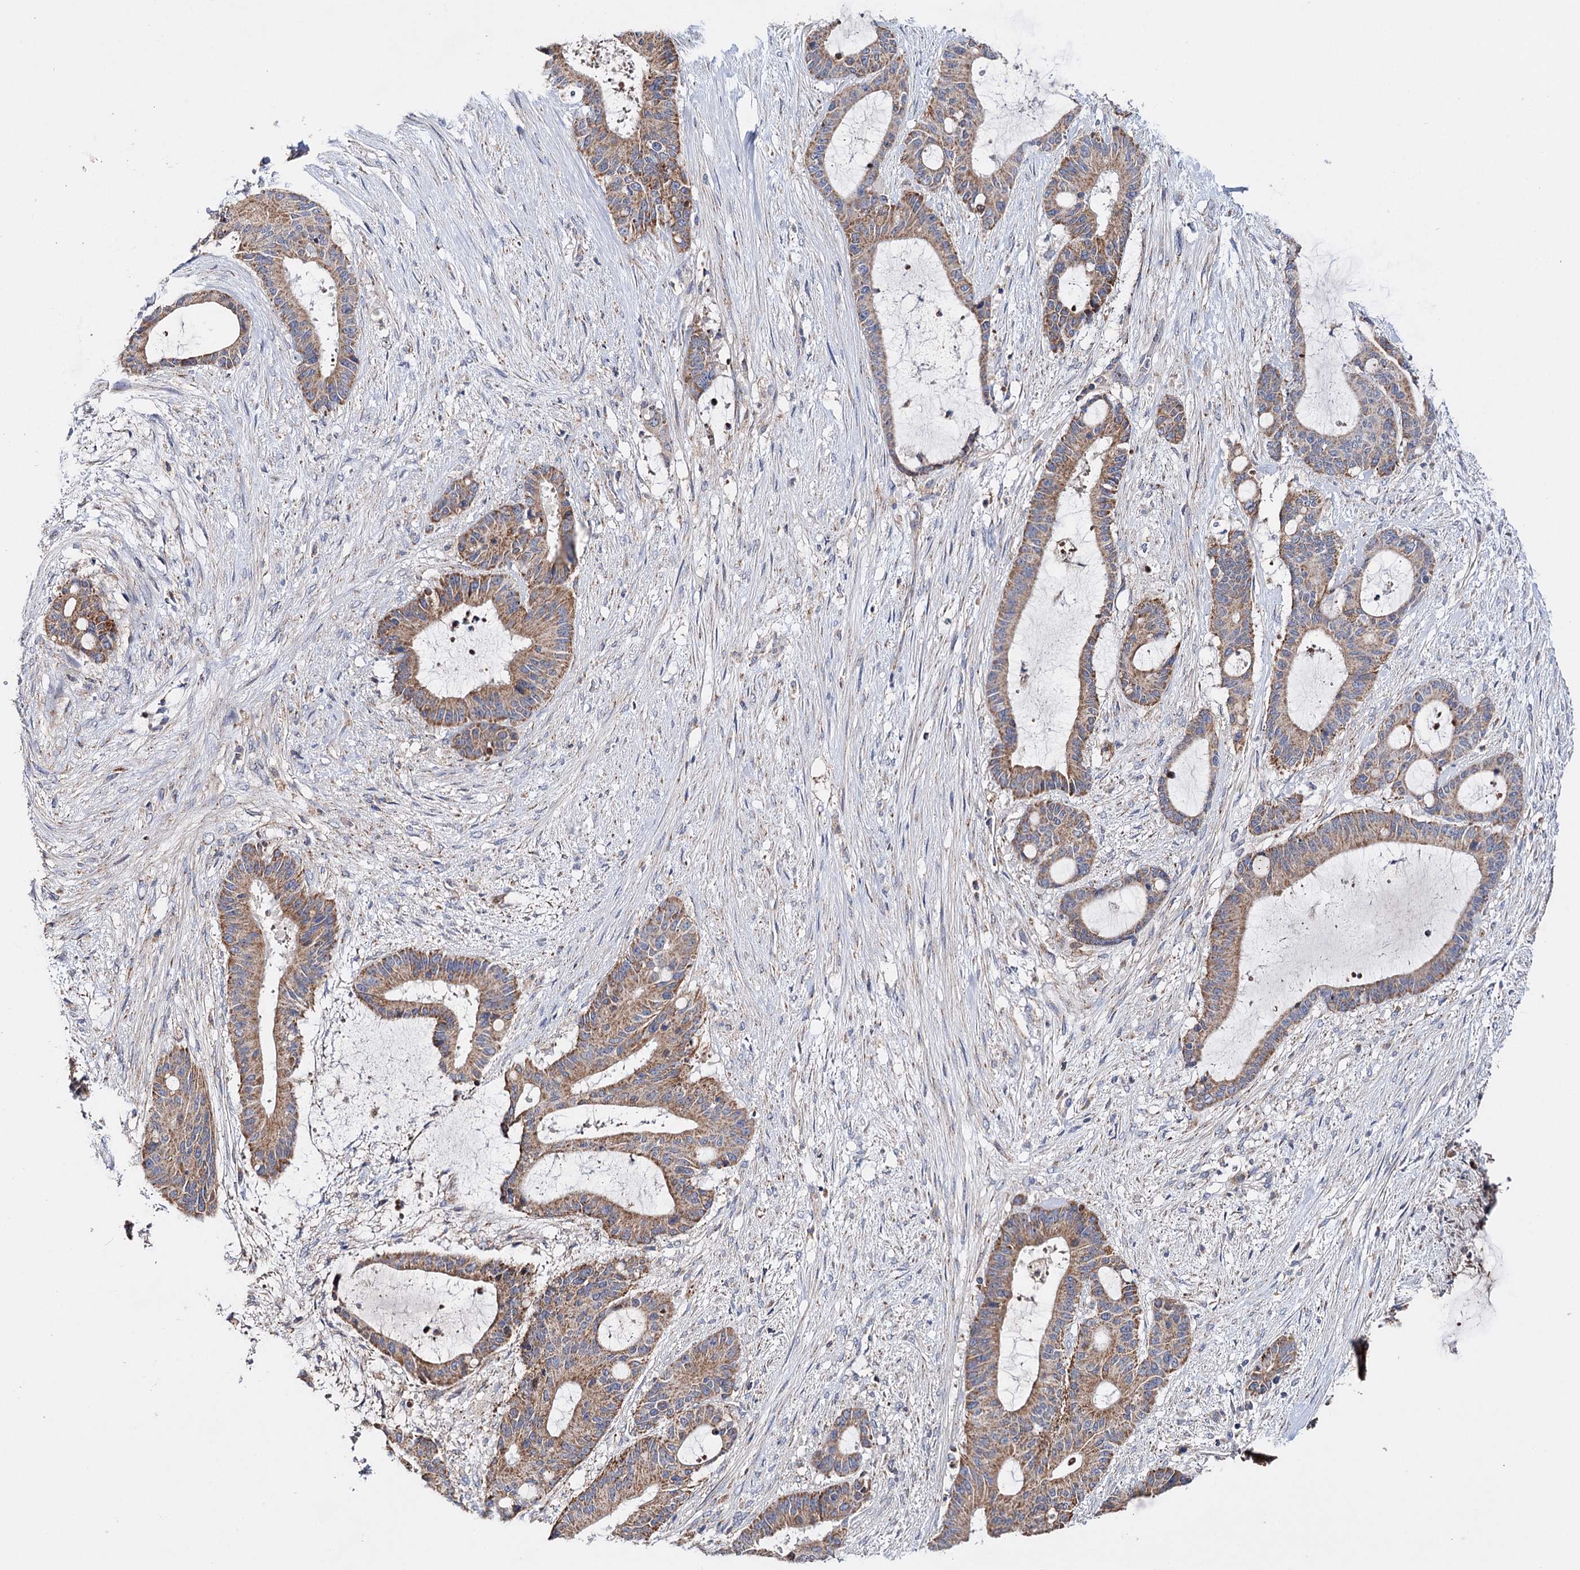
{"staining": {"intensity": "moderate", "quantity": ">75%", "location": "cytoplasmic/membranous"}, "tissue": "liver cancer", "cell_type": "Tumor cells", "image_type": "cancer", "snomed": [{"axis": "morphology", "description": "Normal tissue, NOS"}, {"axis": "morphology", "description": "Cholangiocarcinoma"}, {"axis": "topography", "description": "Liver"}, {"axis": "topography", "description": "Peripheral nerve tissue"}], "caption": "Immunohistochemistry image of neoplastic tissue: human cholangiocarcinoma (liver) stained using IHC displays medium levels of moderate protein expression localized specifically in the cytoplasmic/membranous of tumor cells, appearing as a cytoplasmic/membranous brown color.", "gene": "CFAP46", "patient": {"sex": "female", "age": 73}}